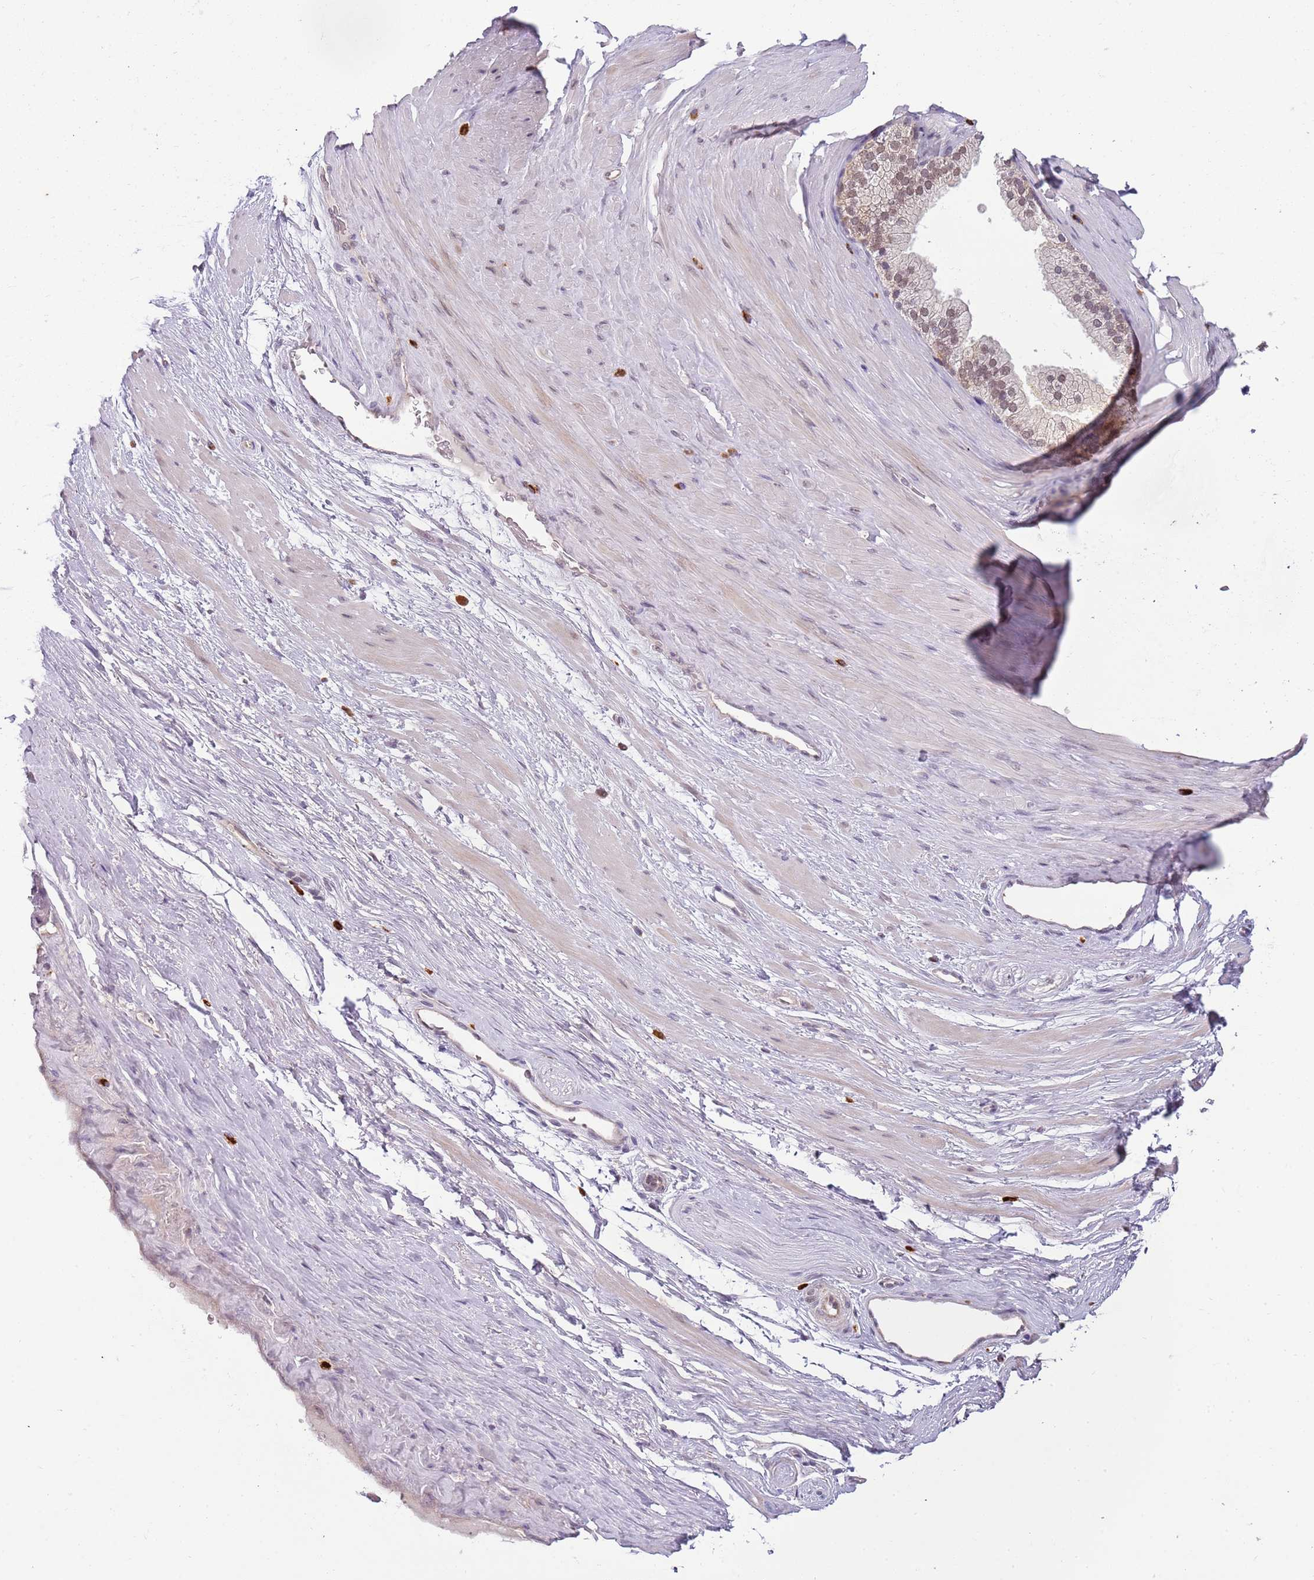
{"staining": {"intensity": "weak", "quantity": ">75%", "location": "cytoplasmic/membranous"}, "tissue": "adipose tissue", "cell_type": "Adipocytes", "image_type": "normal", "snomed": [{"axis": "morphology", "description": "Normal tissue, NOS"}, {"axis": "morphology", "description": "Adenocarcinoma, Low grade"}, {"axis": "topography", "description": "Prostate"}, {"axis": "topography", "description": "Peripheral nerve tissue"}], "caption": "DAB immunohistochemical staining of unremarkable adipose tissue displays weak cytoplasmic/membranous protein staining in about >75% of adipocytes.", "gene": "FAM120AOS", "patient": {"sex": "male", "age": 63}}